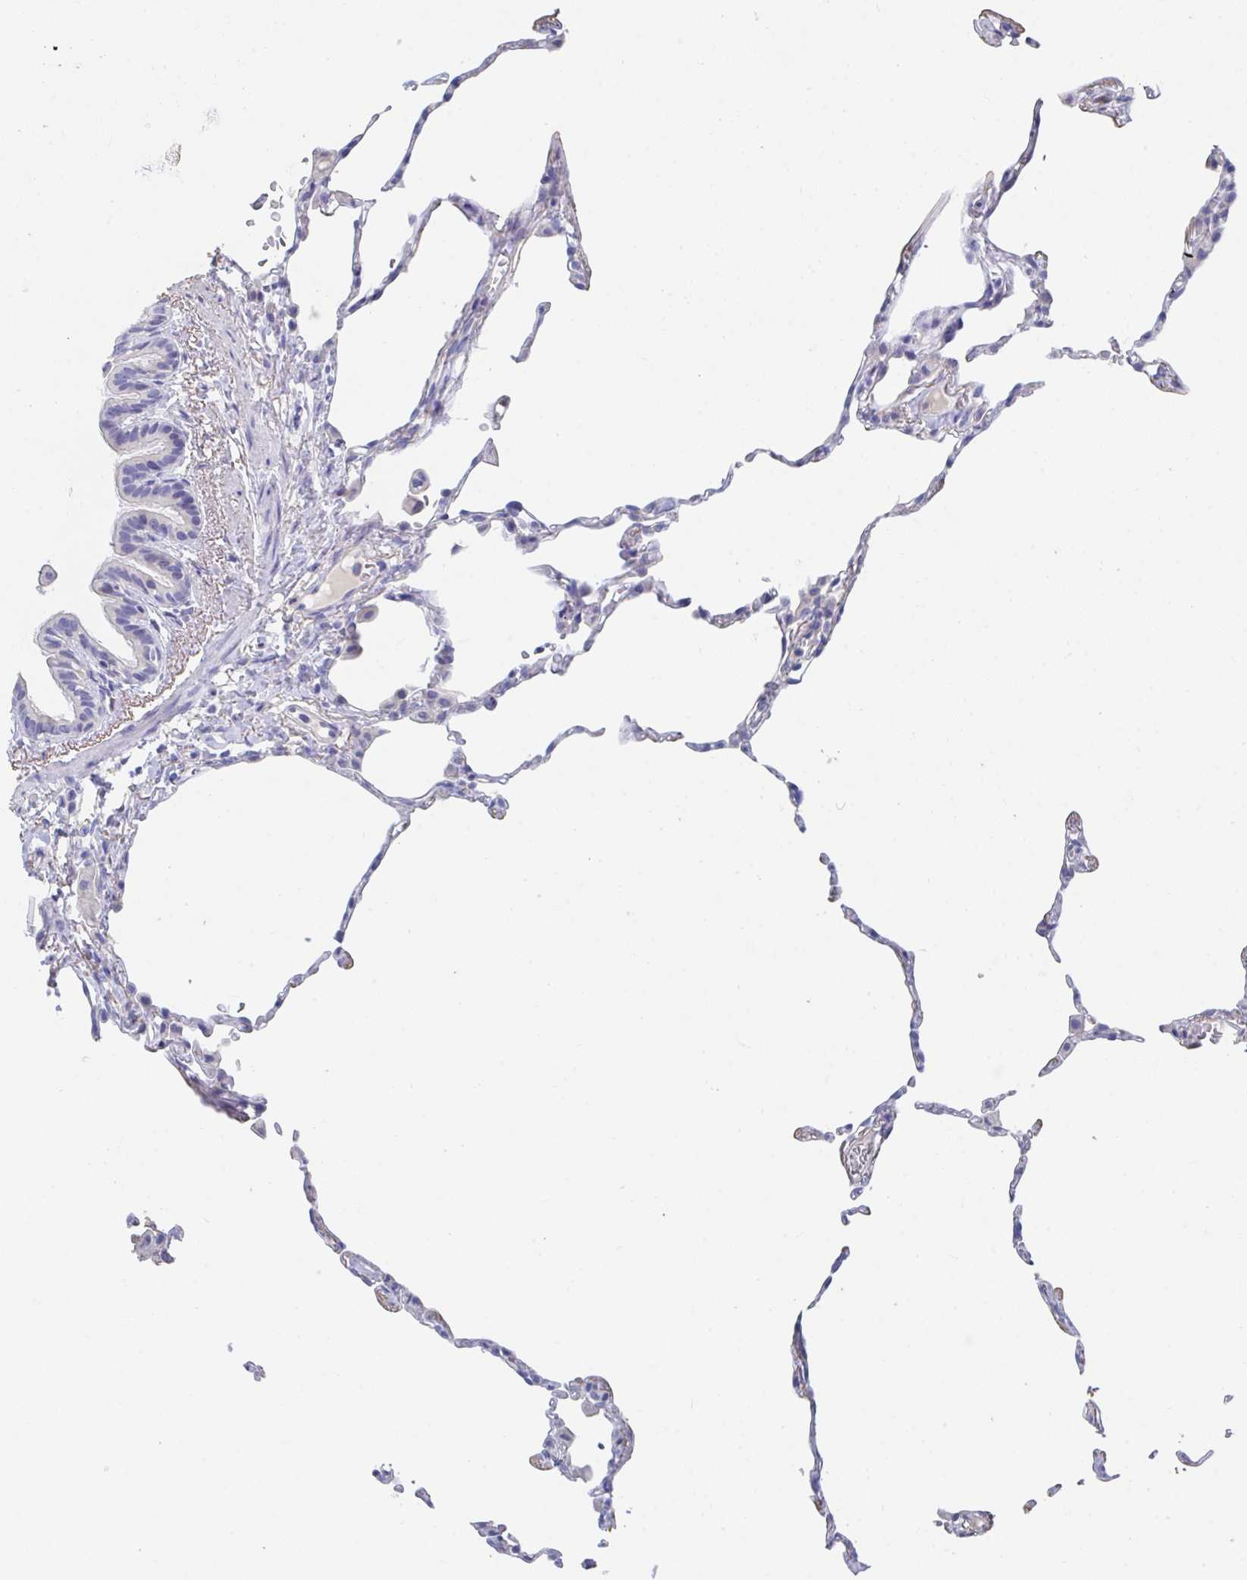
{"staining": {"intensity": "negative", "quantity": "none", "location": "none"}, "tissue": "lung", "cell_type": "Alveolar cells", "image_type": "normal", "snomed": [{"axis": "morphology", "description": "Normal tissue, NOS"}, {"axis": "topography", "description": "Lung"}], "caption": "This is a photomicrograph of IHC staining of unremarkable lung, which shows no positivity in alveolar cells.", "gene": "KCNK5", "patient": {"sex": "female", "age": 57}}